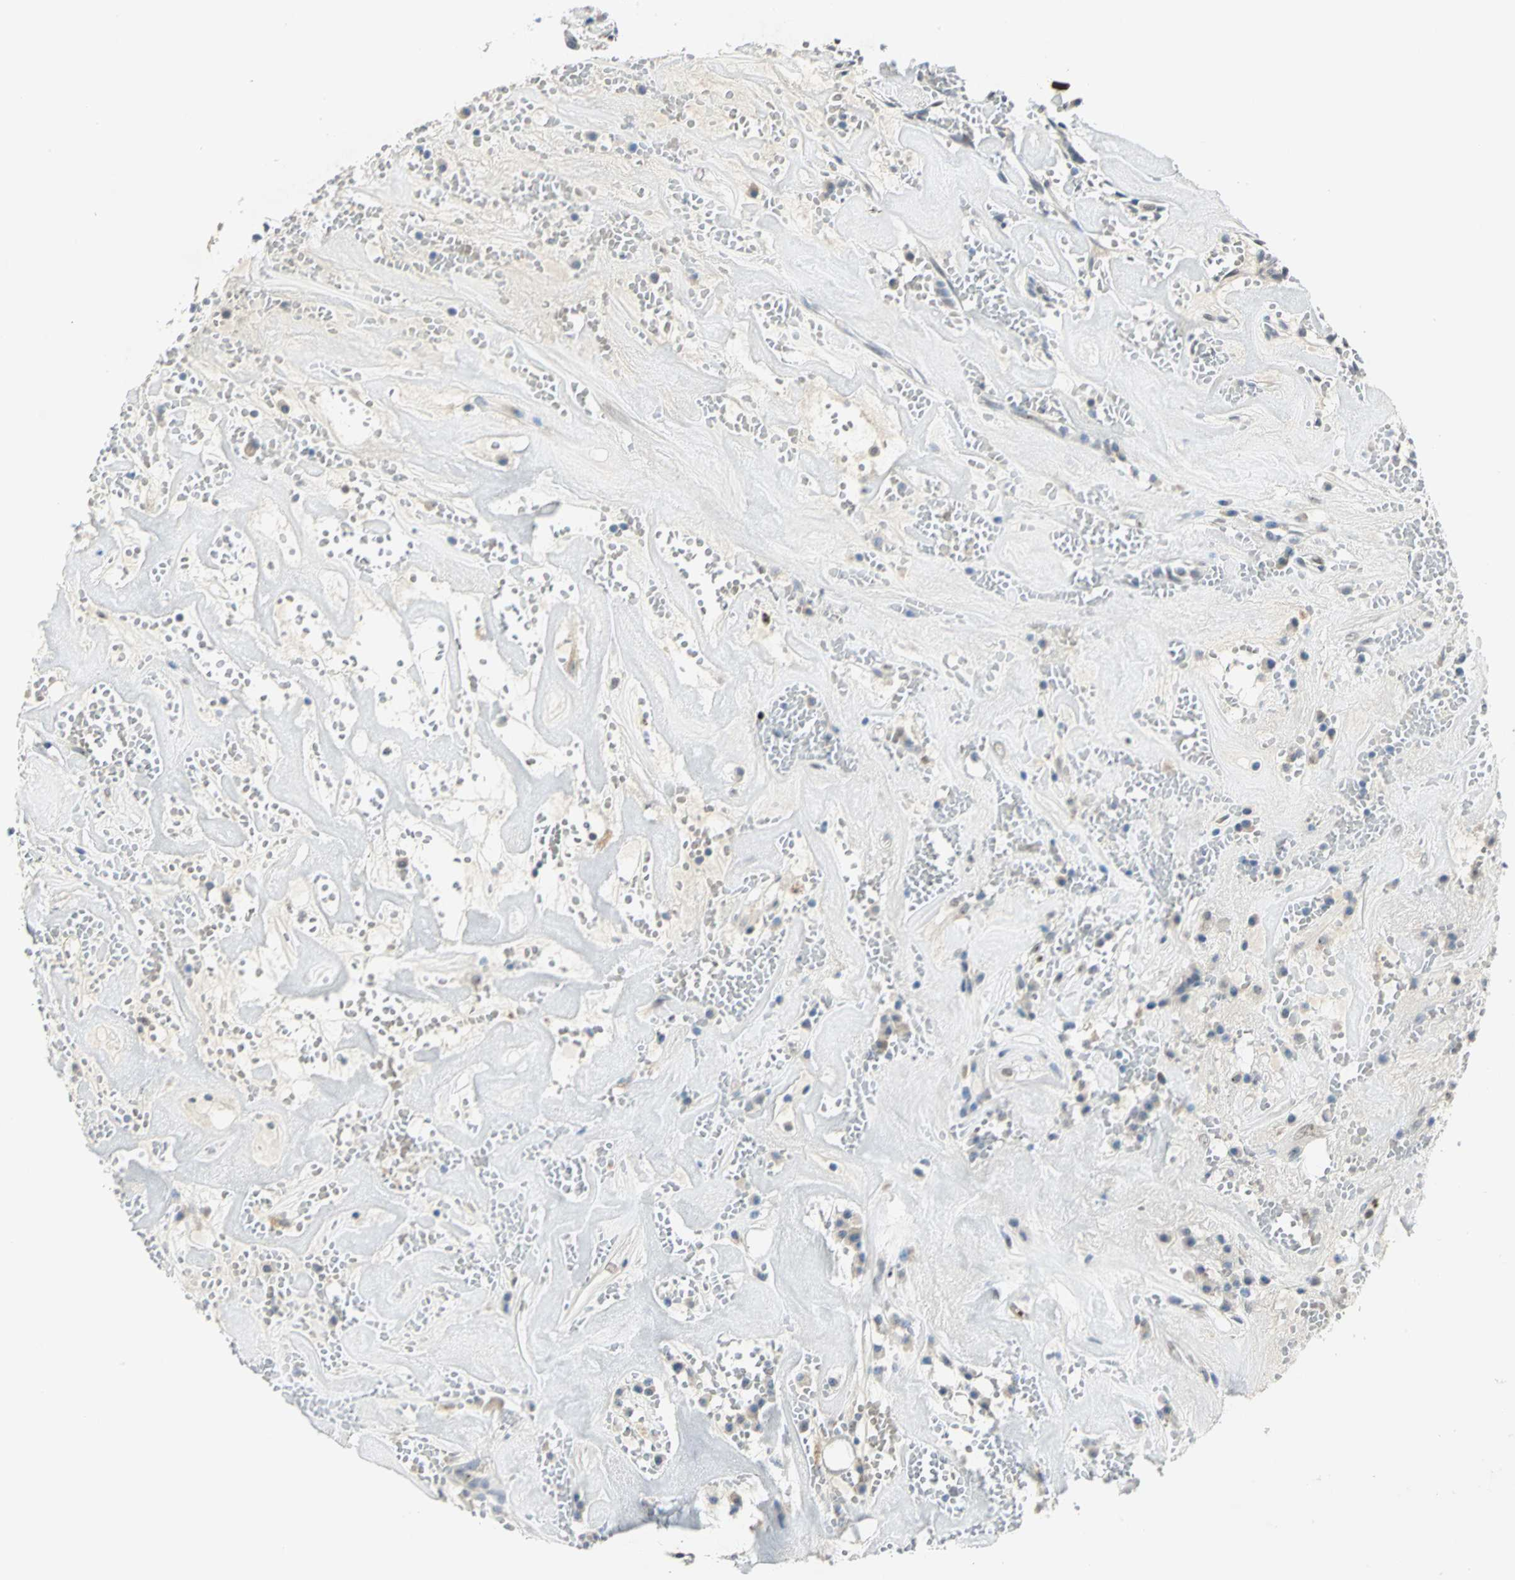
{"staining": {"intensity": "negative", "quantity": "none", "location": "none"}, "tissue": "head and neck cancer", "cell_type": "Tumor cells", "image_type": "cancer", "snomed": [{"axis": "morphology", "description": "Adenocarcinoma, NOS"}, {"axis": "topography", "description": "Salivary gland"}, {"axis": "topography", "description": "Head-Neck"}], "caption": "The photomicrograph shows no staining of tumor cells in head and neck cancer (adenocarcinoma).", "gene": "BCL6", "patient": {"sex": "female", "age": 65}}